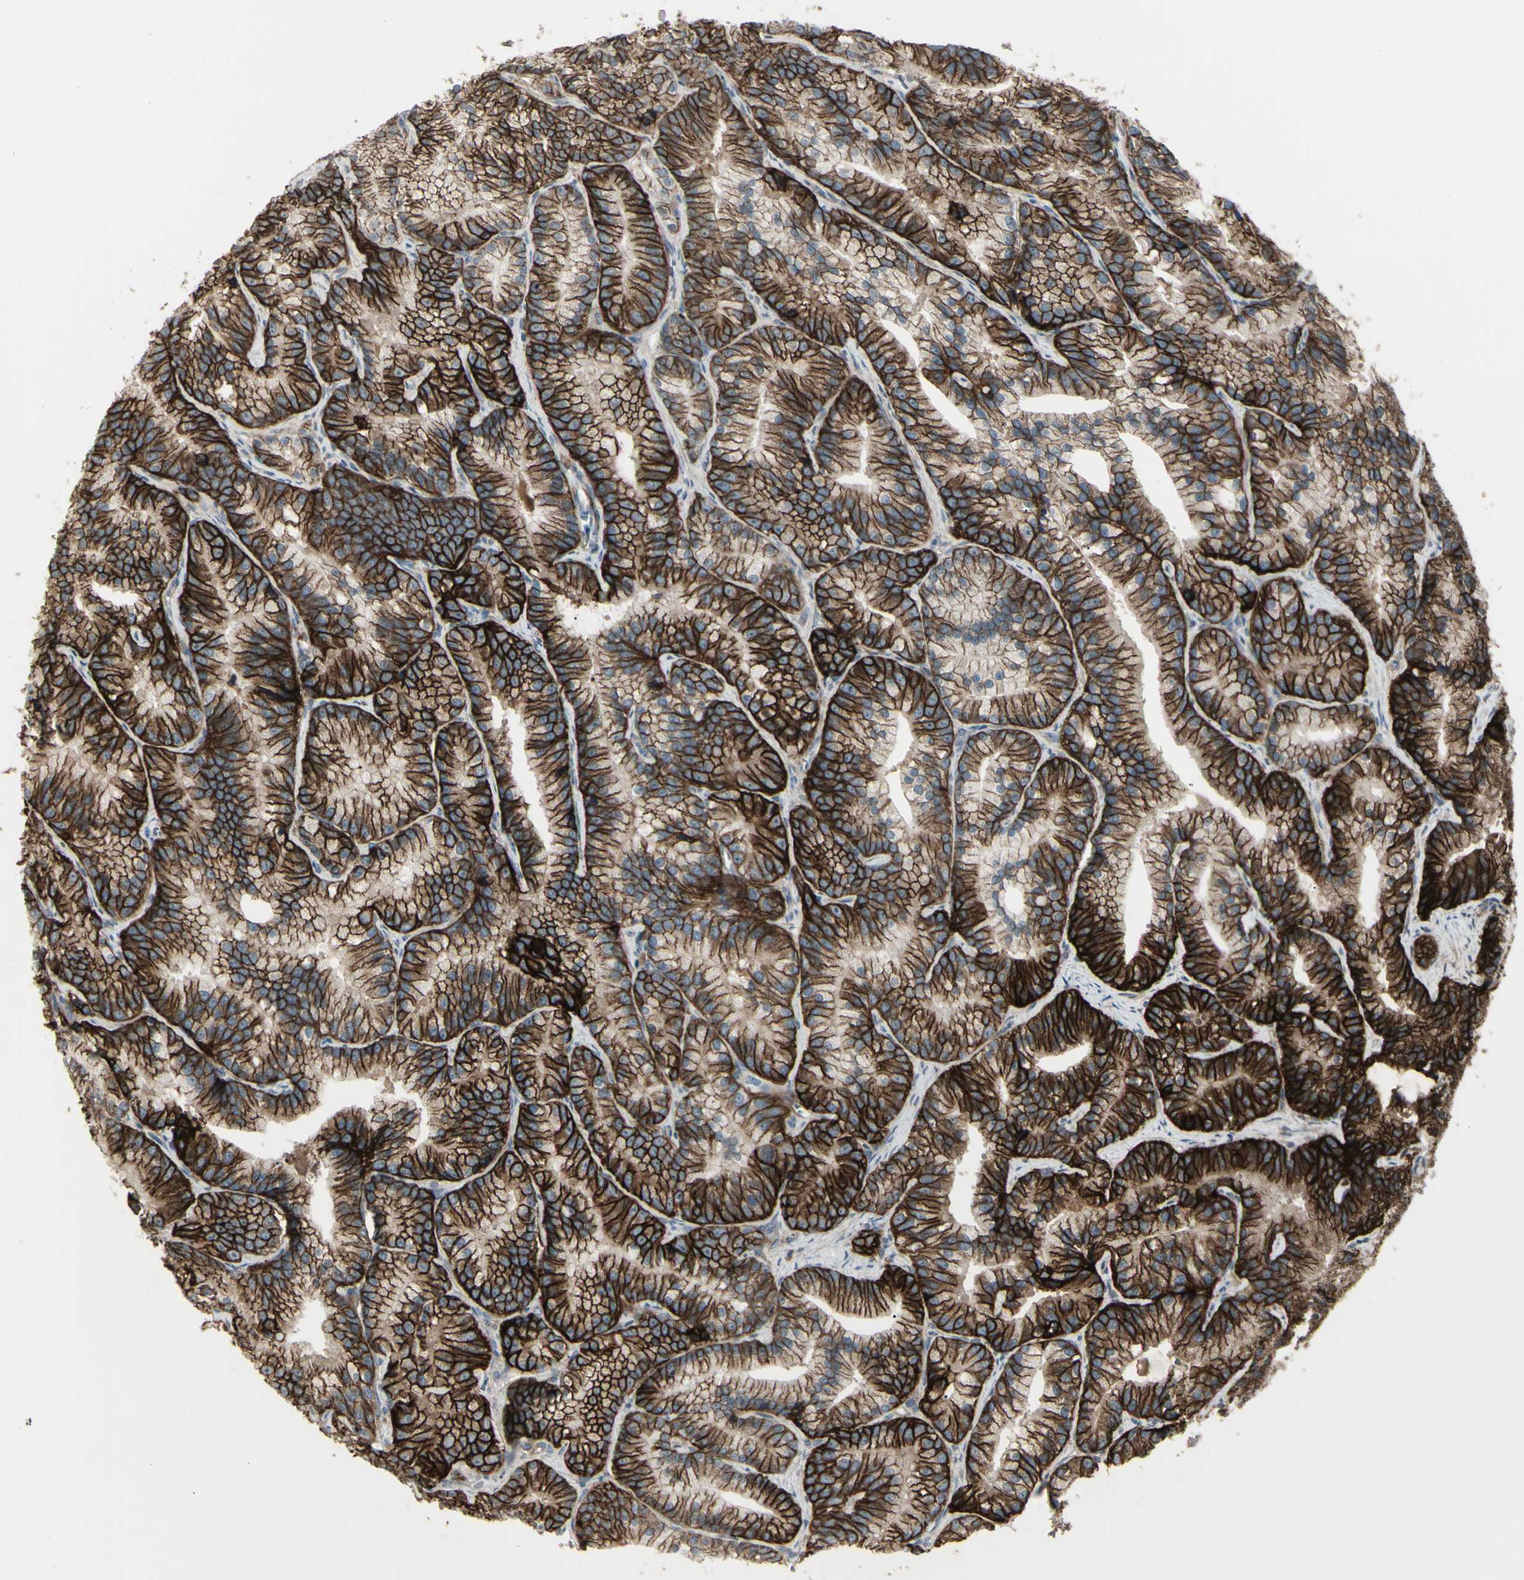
{"staining": {"intensity": "strong", "quantity": ">75%", "location": "cytoplasmic/membranous"}, "tissue": "prostate cancer", "cell_type": "Tumor cells", "image_type": "cancer", "snomed": [{"axis": "morphology", "description": "Adenocarcinoma, Low grade"}, {"axis": "topography", "description": "Prostate"}], "caption": "Immunohistochemistry staining of prostate cancer, which displays high levels of strong cytoplasmic/membranous staining in approximately >75% of tumor cells indicating strong cytoplasmic/membranous protein positivity. The staining was performed using DAB (brown) for protein detection and nuclei were counterstained in hematoxylin (blue).", "gene": "CD276", "patient": {"sex": "male", "age": 89}}